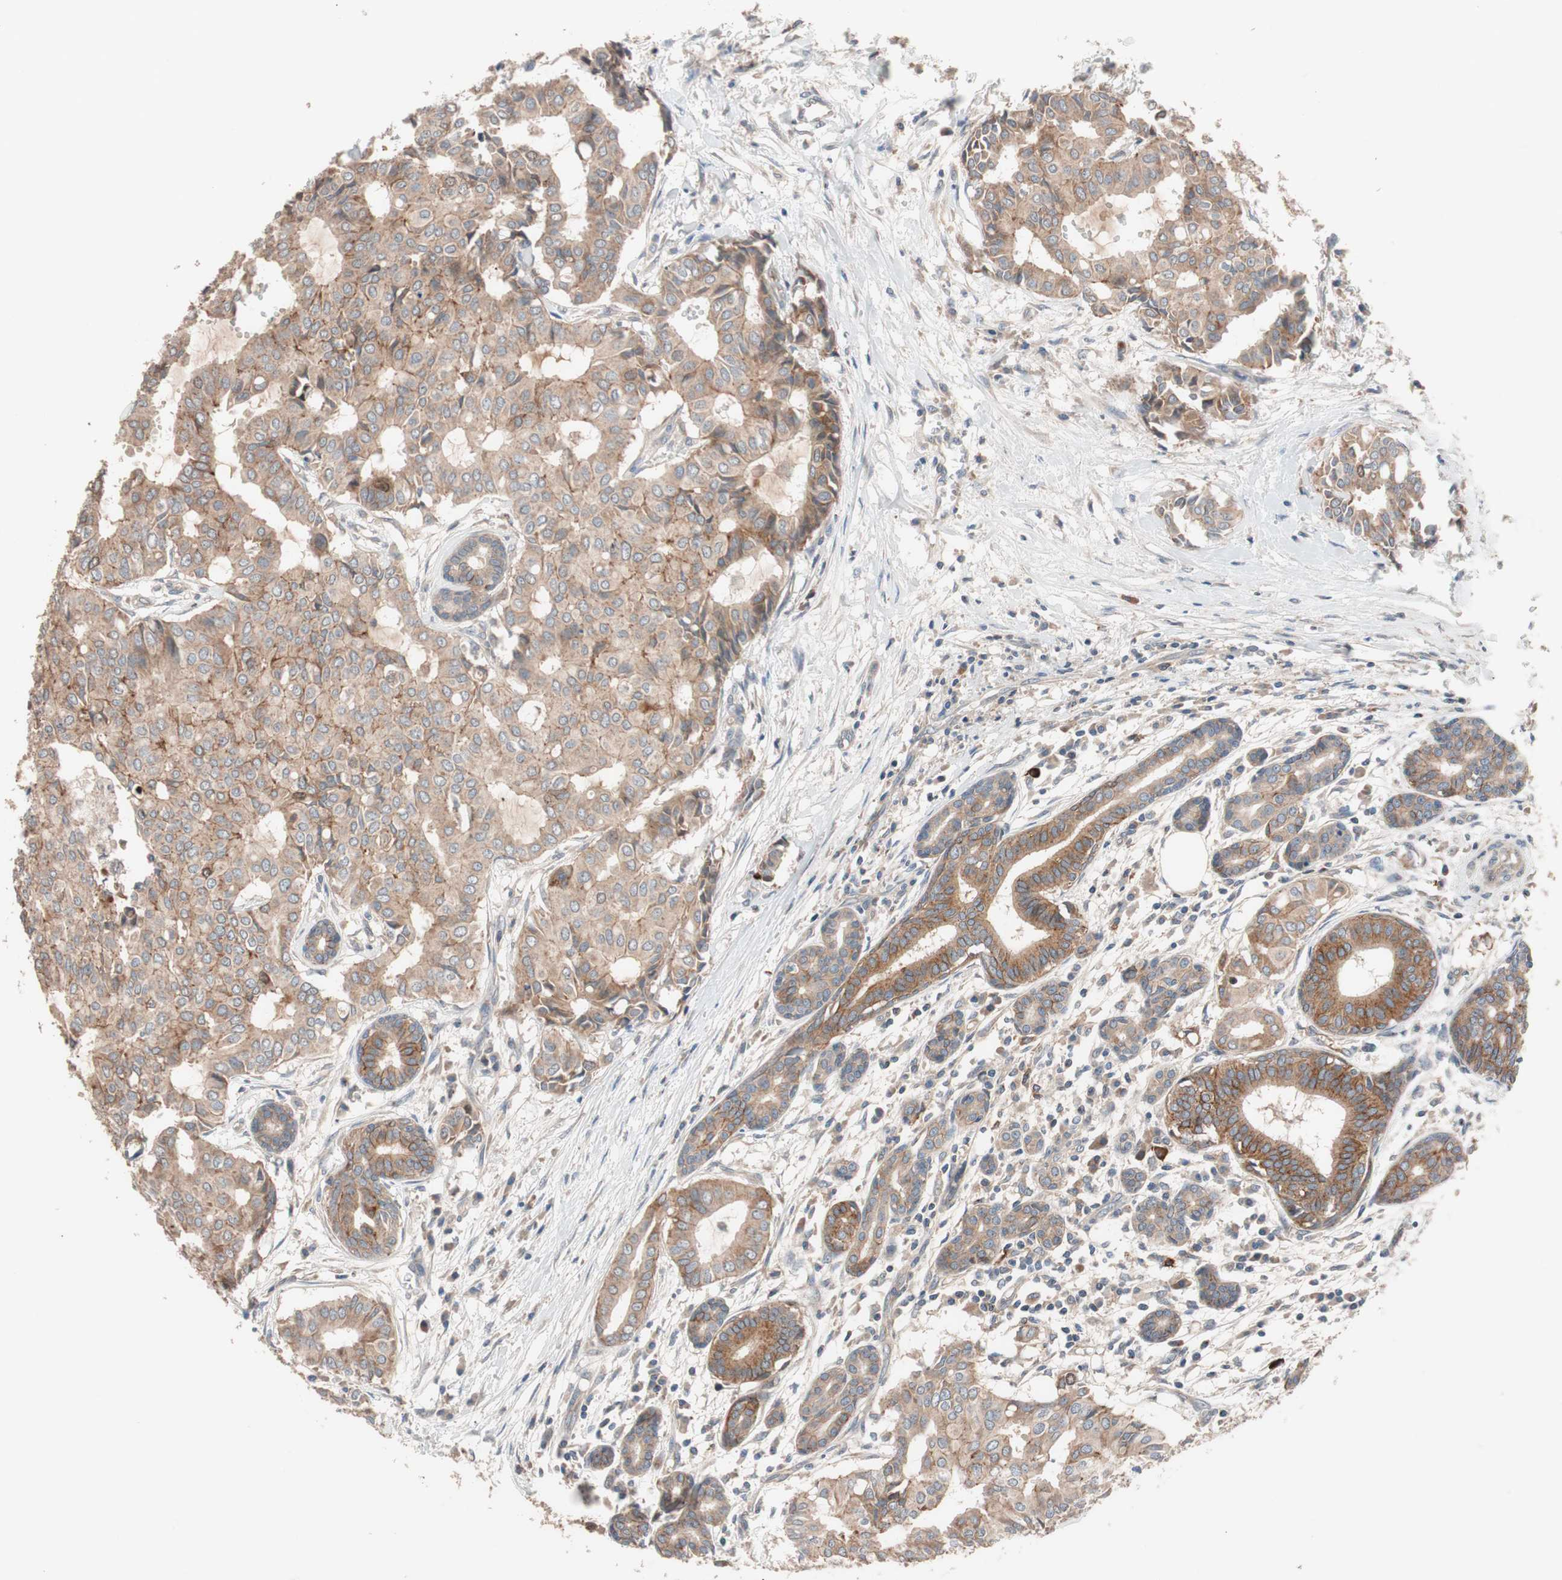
{"staining": {"intensity": "moderate", "quantity": ">75%", "location": "cytoplasmic/membranous"}, "tissue": "head and neck cancer", "cell_type": "Tumor cells", "image_type": "cancer", "snomed": [{"axis": "morphology", "description": "Adenocarcinoma, NOS"}, {"axis": "topography", "description": "Salivary gland"}, {"axis": "topography", "description": "Head-Neck"}], "caption": "Immunohistochemistry photomicrograph of human adenocarcinoma (head and neck) stained for a protein (brown), which shows medium levels of moderate cytoplasmic/membranous positivity in about >75% of tumor cells.", "gene": "SDC4", "patient": {"sex": "female", "age": 59}}